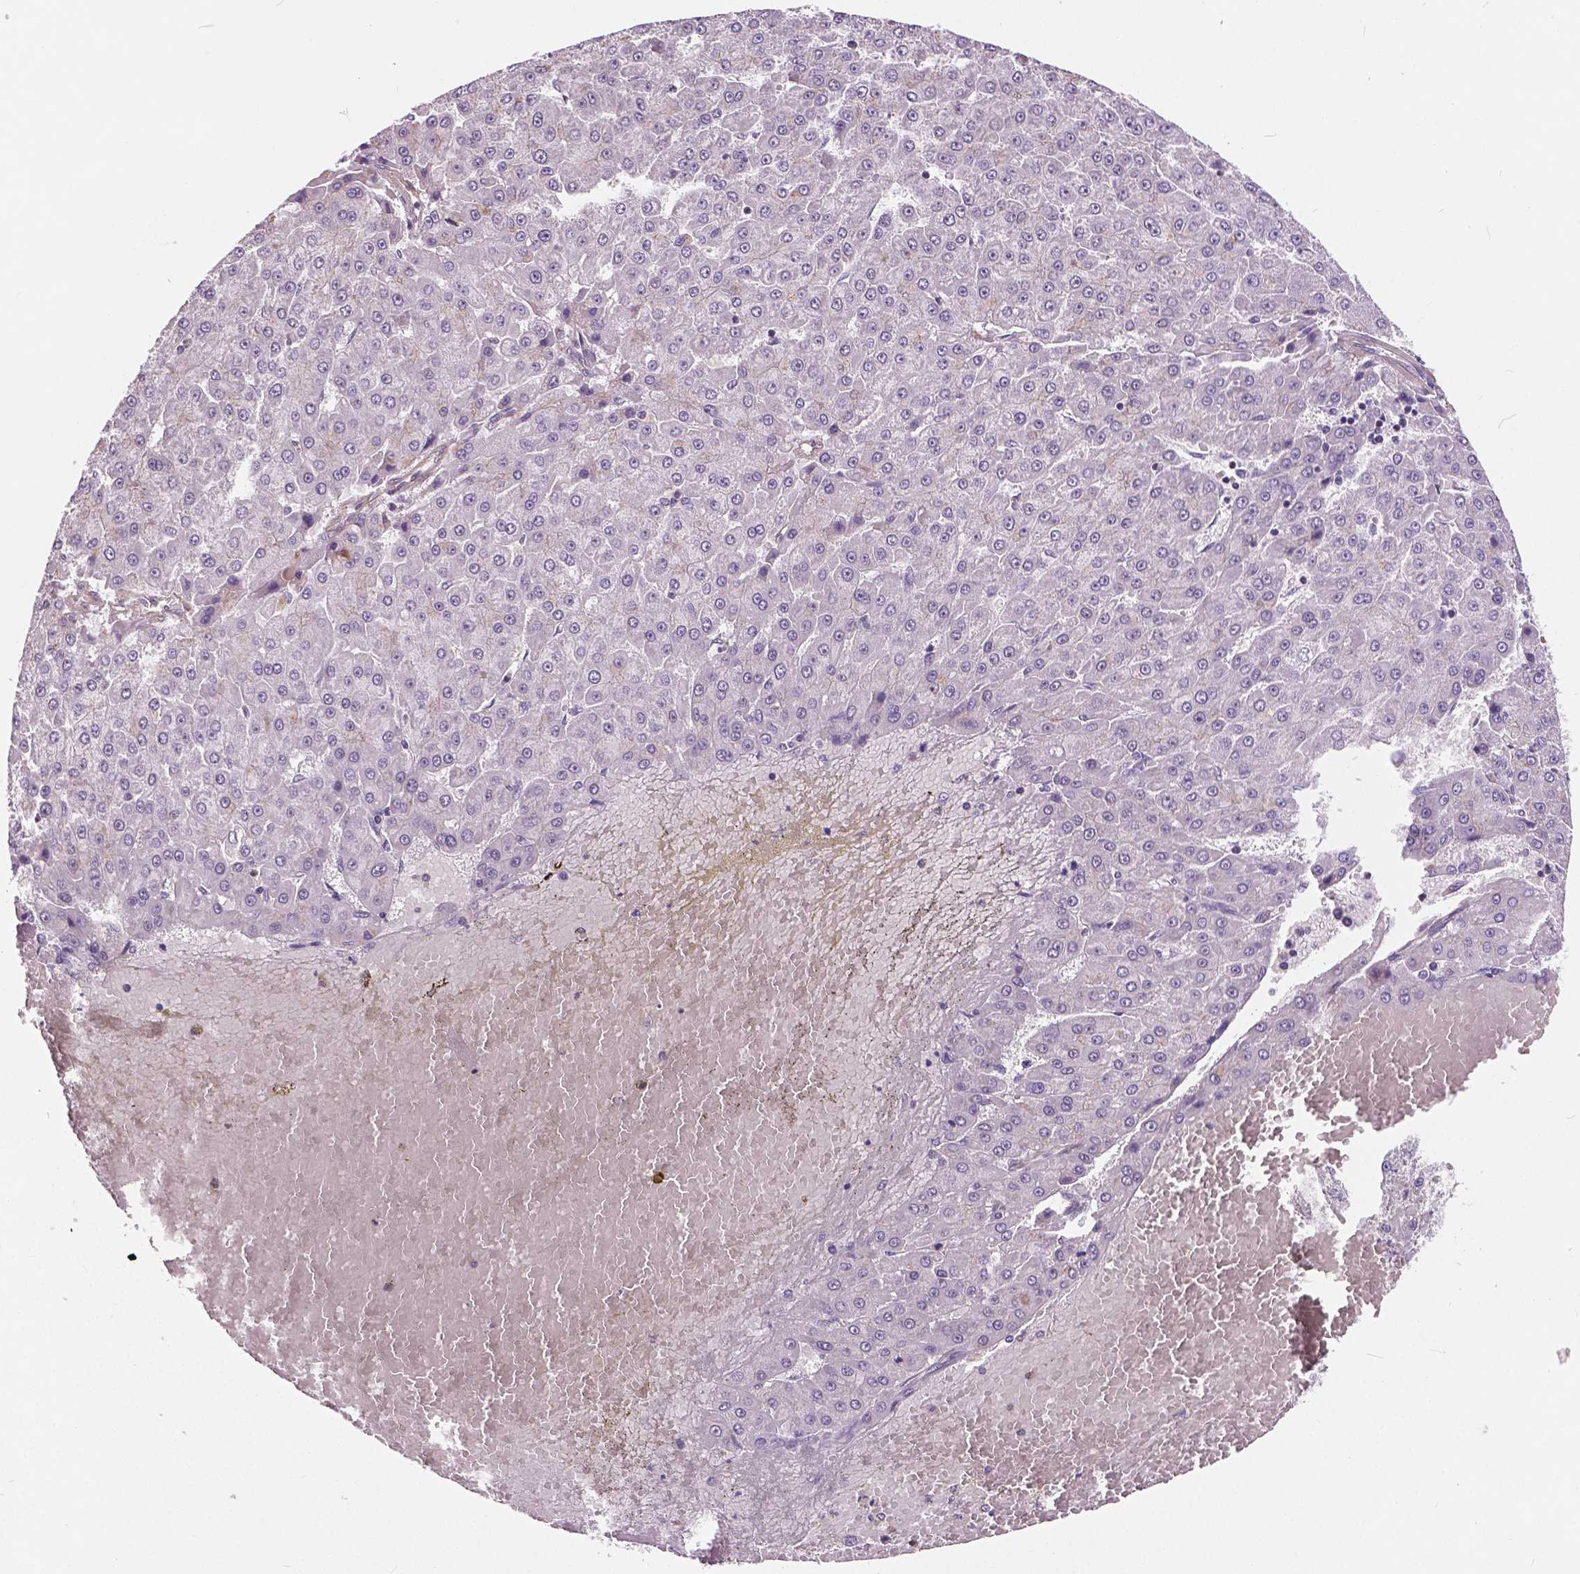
{"staining": {"intensity": "negative", "quantity": "none", "location": "none"}, "tissue": "liver cancer", "cell_type": "Tumor cells", "image_type": "cancer", "snomed": [{"axis": "morphology", "description": "Carcinoma, Hepatocellular, NOS"}, {"axis": "topography", "description": "Liver"}], "caption": "Protein analysis of liver cancer (hepatocellular carcinoma) demonstrates no significant staining in tumor cells.", "gene": "ANXA13", "patient": {"sex": "male", "age": 78}}